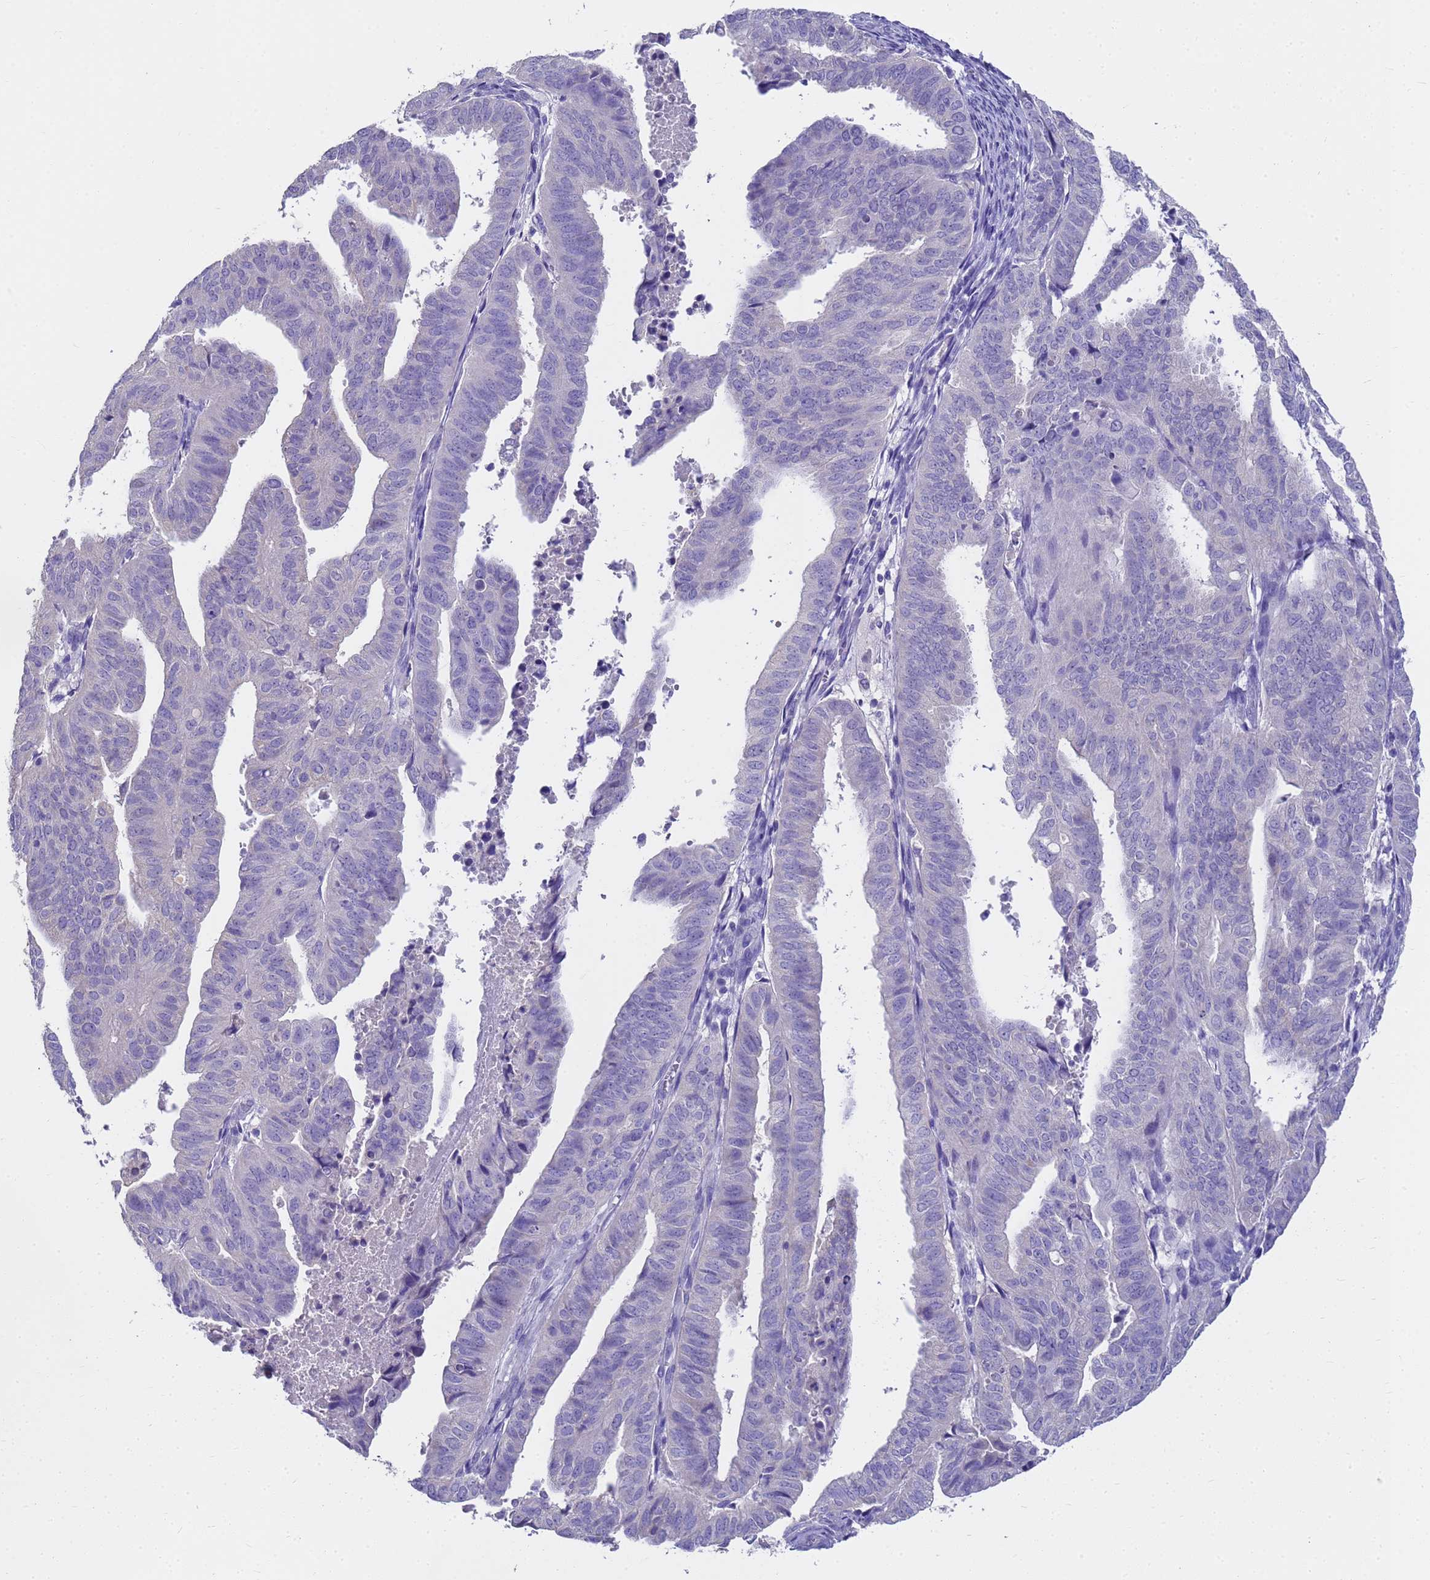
{"staining": {"intensity": "negative", "quantity": "none", "location": "none"}, "tissue": "endometrial cancer", "cell_type": "Tumor cells", "image_type": "cancer", "snomed": [{"axis": "morphology", "description": "Adenocarcinoma, NOS"}, {"axis": "topography", "description": "Uterus"}], "caption": "Endometrial adenocarcinoma stained for a protein using immunohistochemistry (IHC) reveals no positivity tumor cells.", "gene": "MS4A13", "patient": {"sex": "female", "age": 77}}